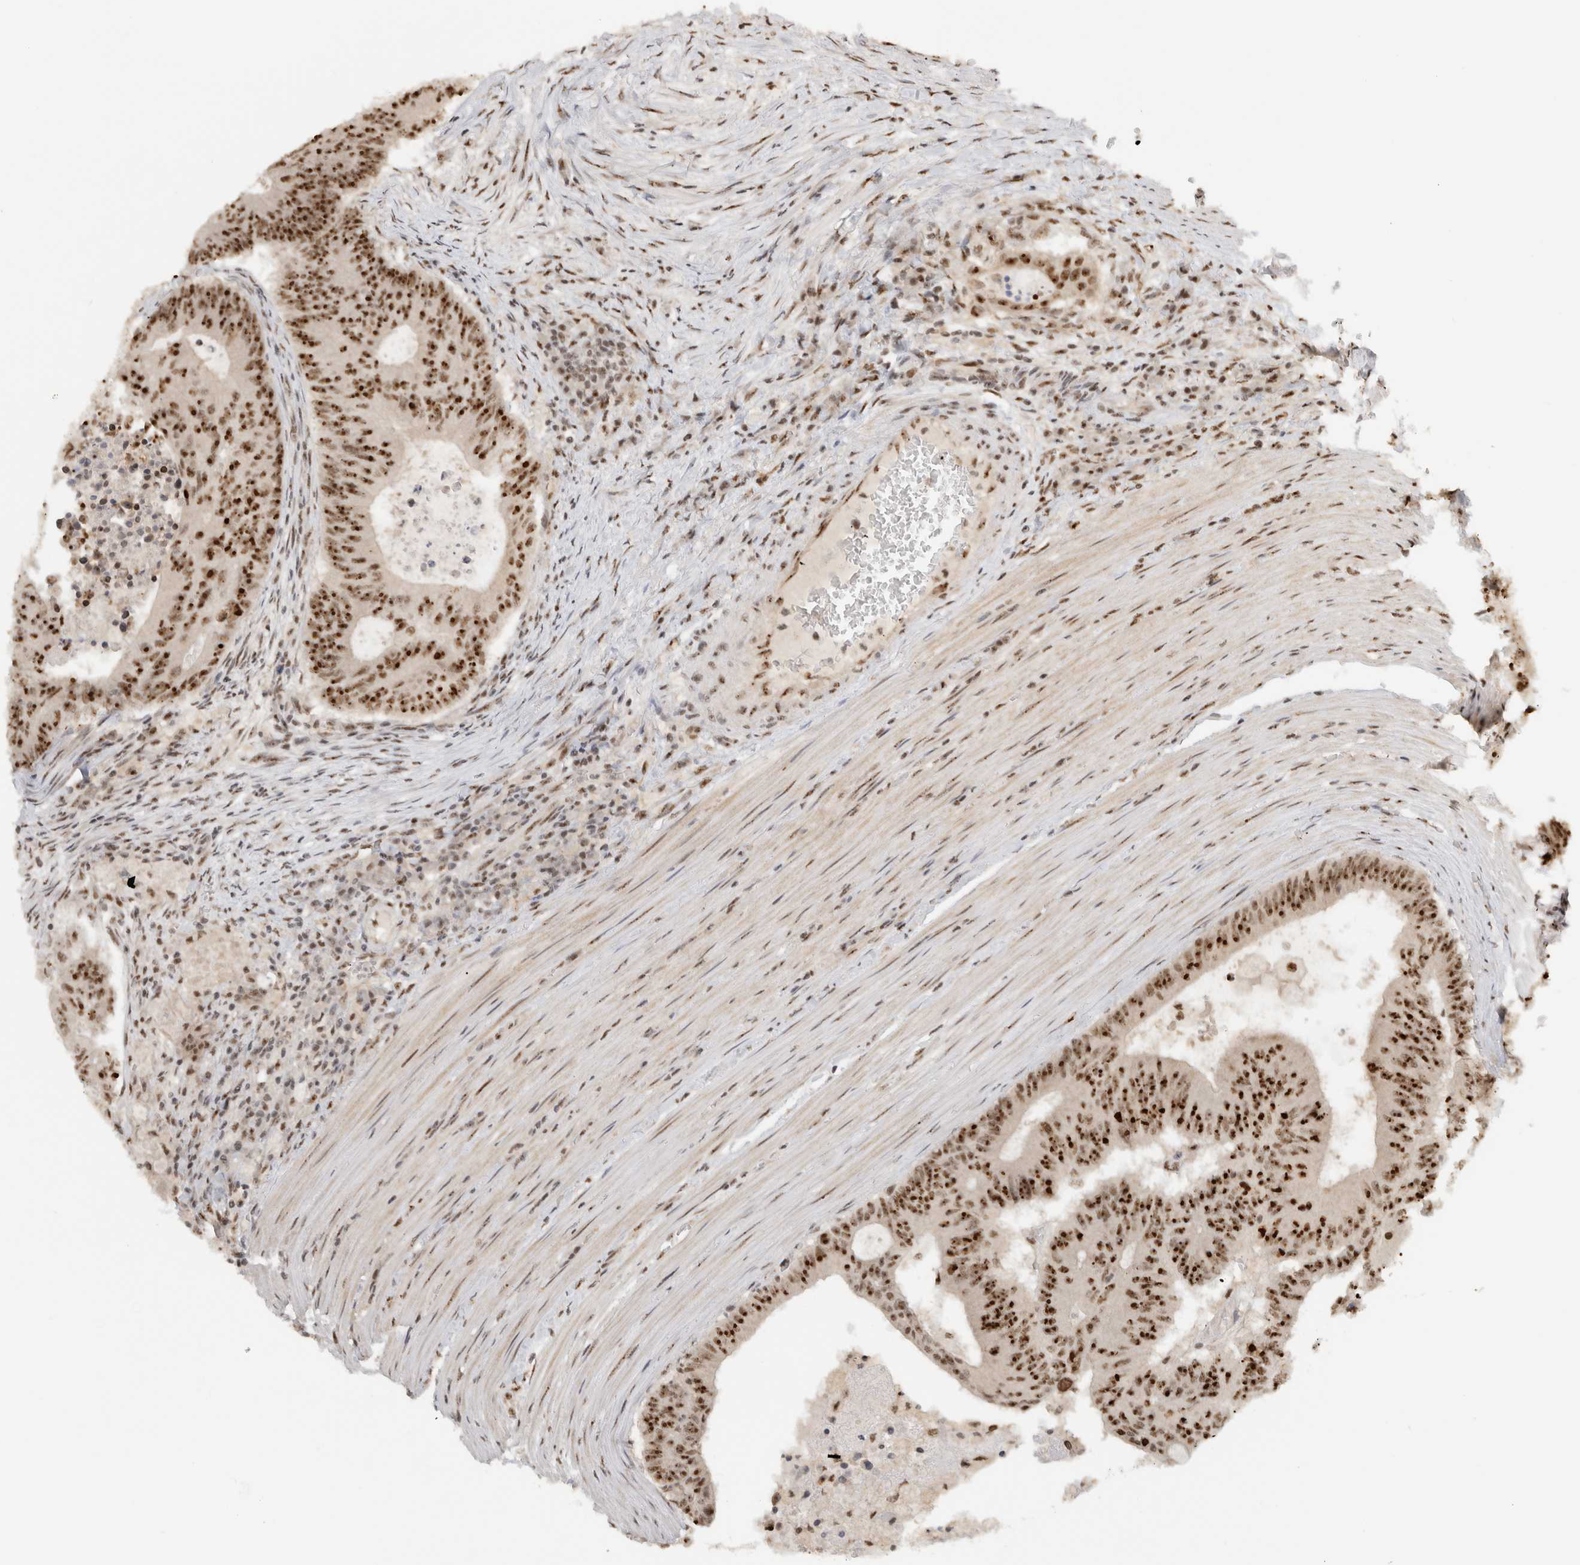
{"staining": {"intensity": "strong", "quantity": ">75%", "location": "nuclear"}, "tissue": "colorectal cancer", "cell_type": "Tumor cells", "image_type": "cancer", "snomed": [{"axis": "morphology", "description": "Adenocarcinoma, NOS"}, {"axis": "topography", "description": "Colon"}], "caption": "Immunohistochemical staining of colorectal adenocarcinoma displays high levels of strong nuclear protein staining in about >75% of tumor cells.", "gene": "EBNA1BP2", "patient": {"sex": "male", "age": 87}}